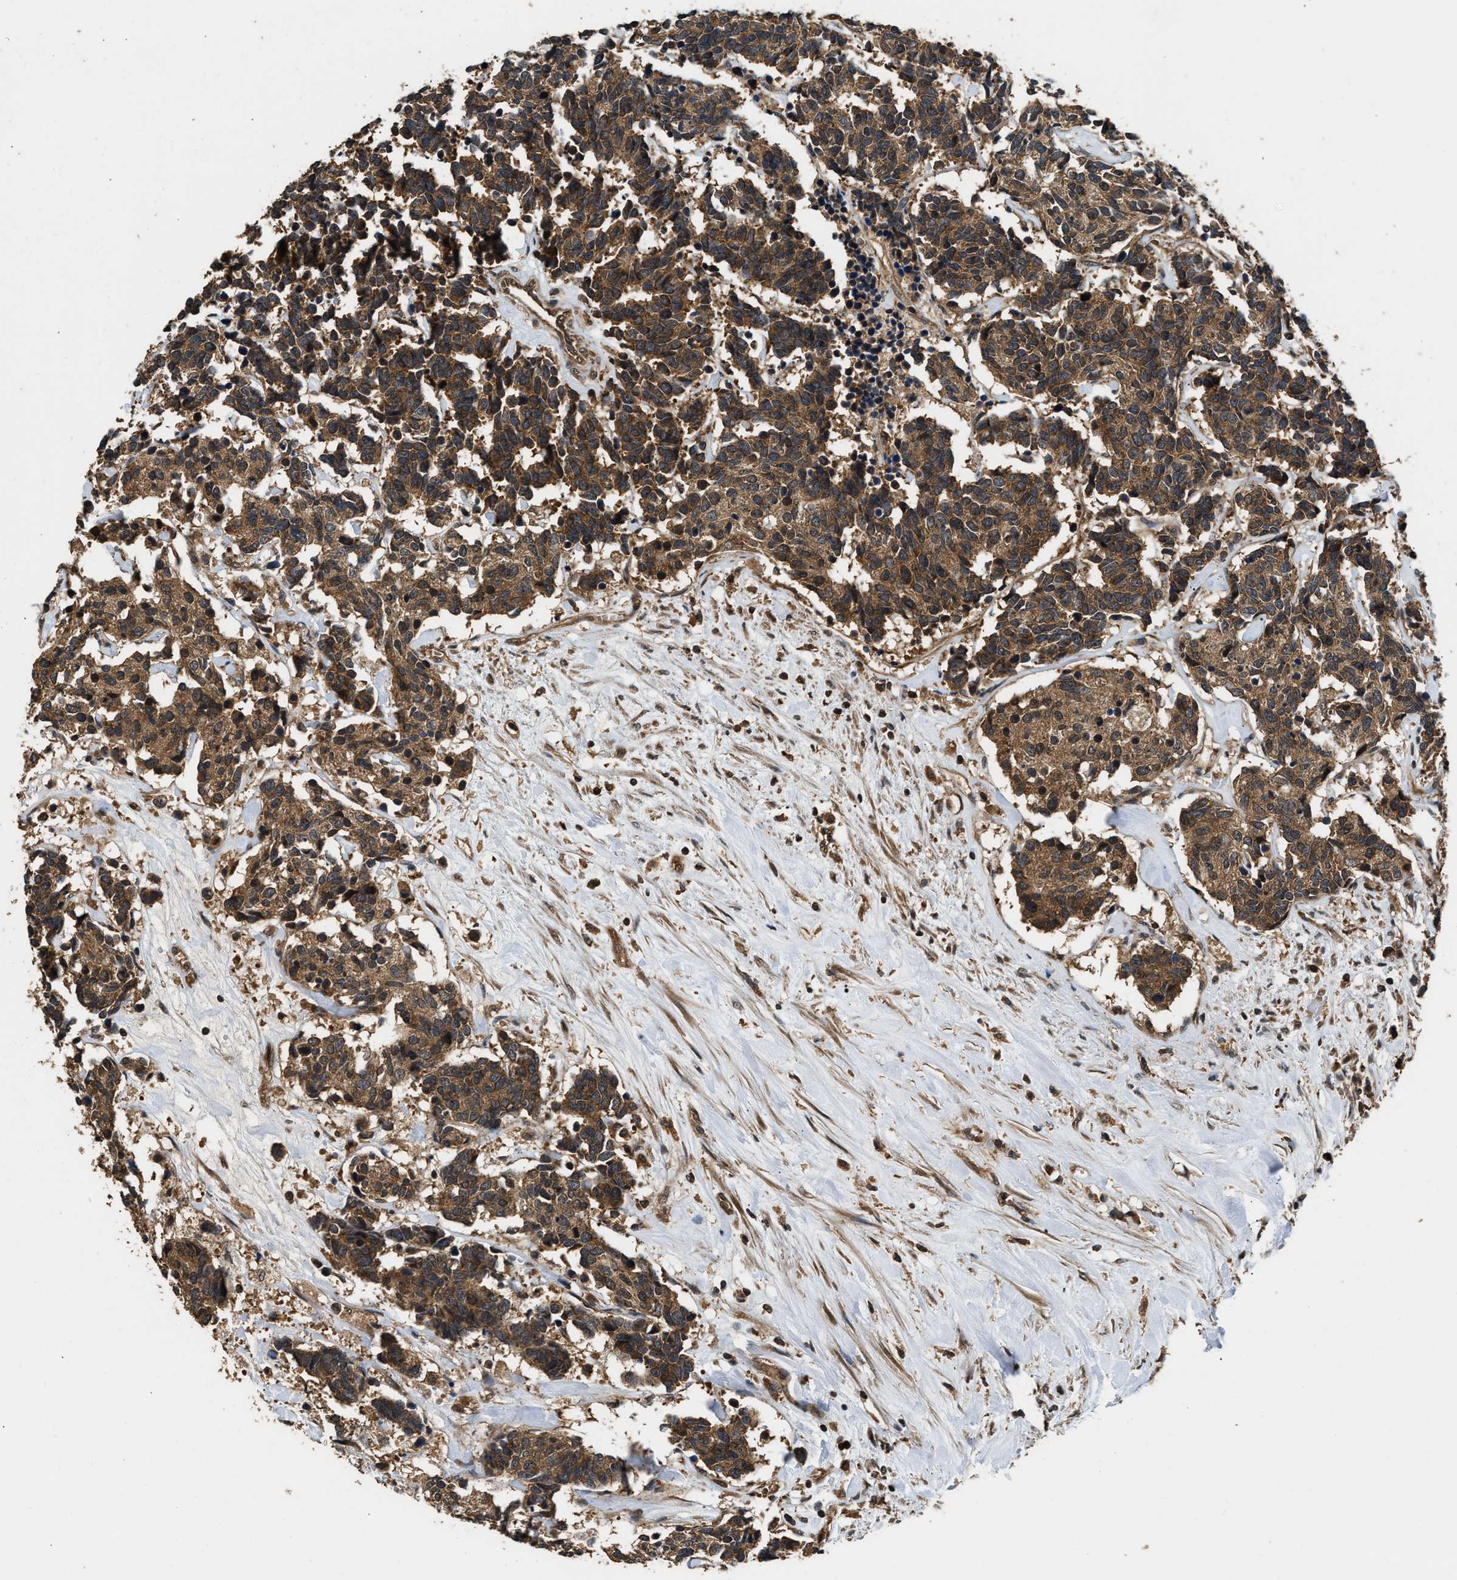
{"staining": {"intensity": "strong", "quantity": ">75%", "location": "cytoplasmic/membranous"}, "tissue": "carcinoid", "cell_type": "Tumor cells", "image_type": "cancer", "snomed": [{"axis": "morphology", "description": "Carcinoma, NOS"}, {"axis": "morphology", "description": "Carcinoid, malignant, NOS"}, {"axis": "topography", "description": "Urinary bladder"}], "caption": "This micrograph reveals immunohistochemistry (IHC) staining of human carcinoma, with high strong cytoplasmic/membranous positivity in approximately >75% of tumor cells.", "gene": "DNAJC2", "patient": {"sex": "male", "age": 57}}